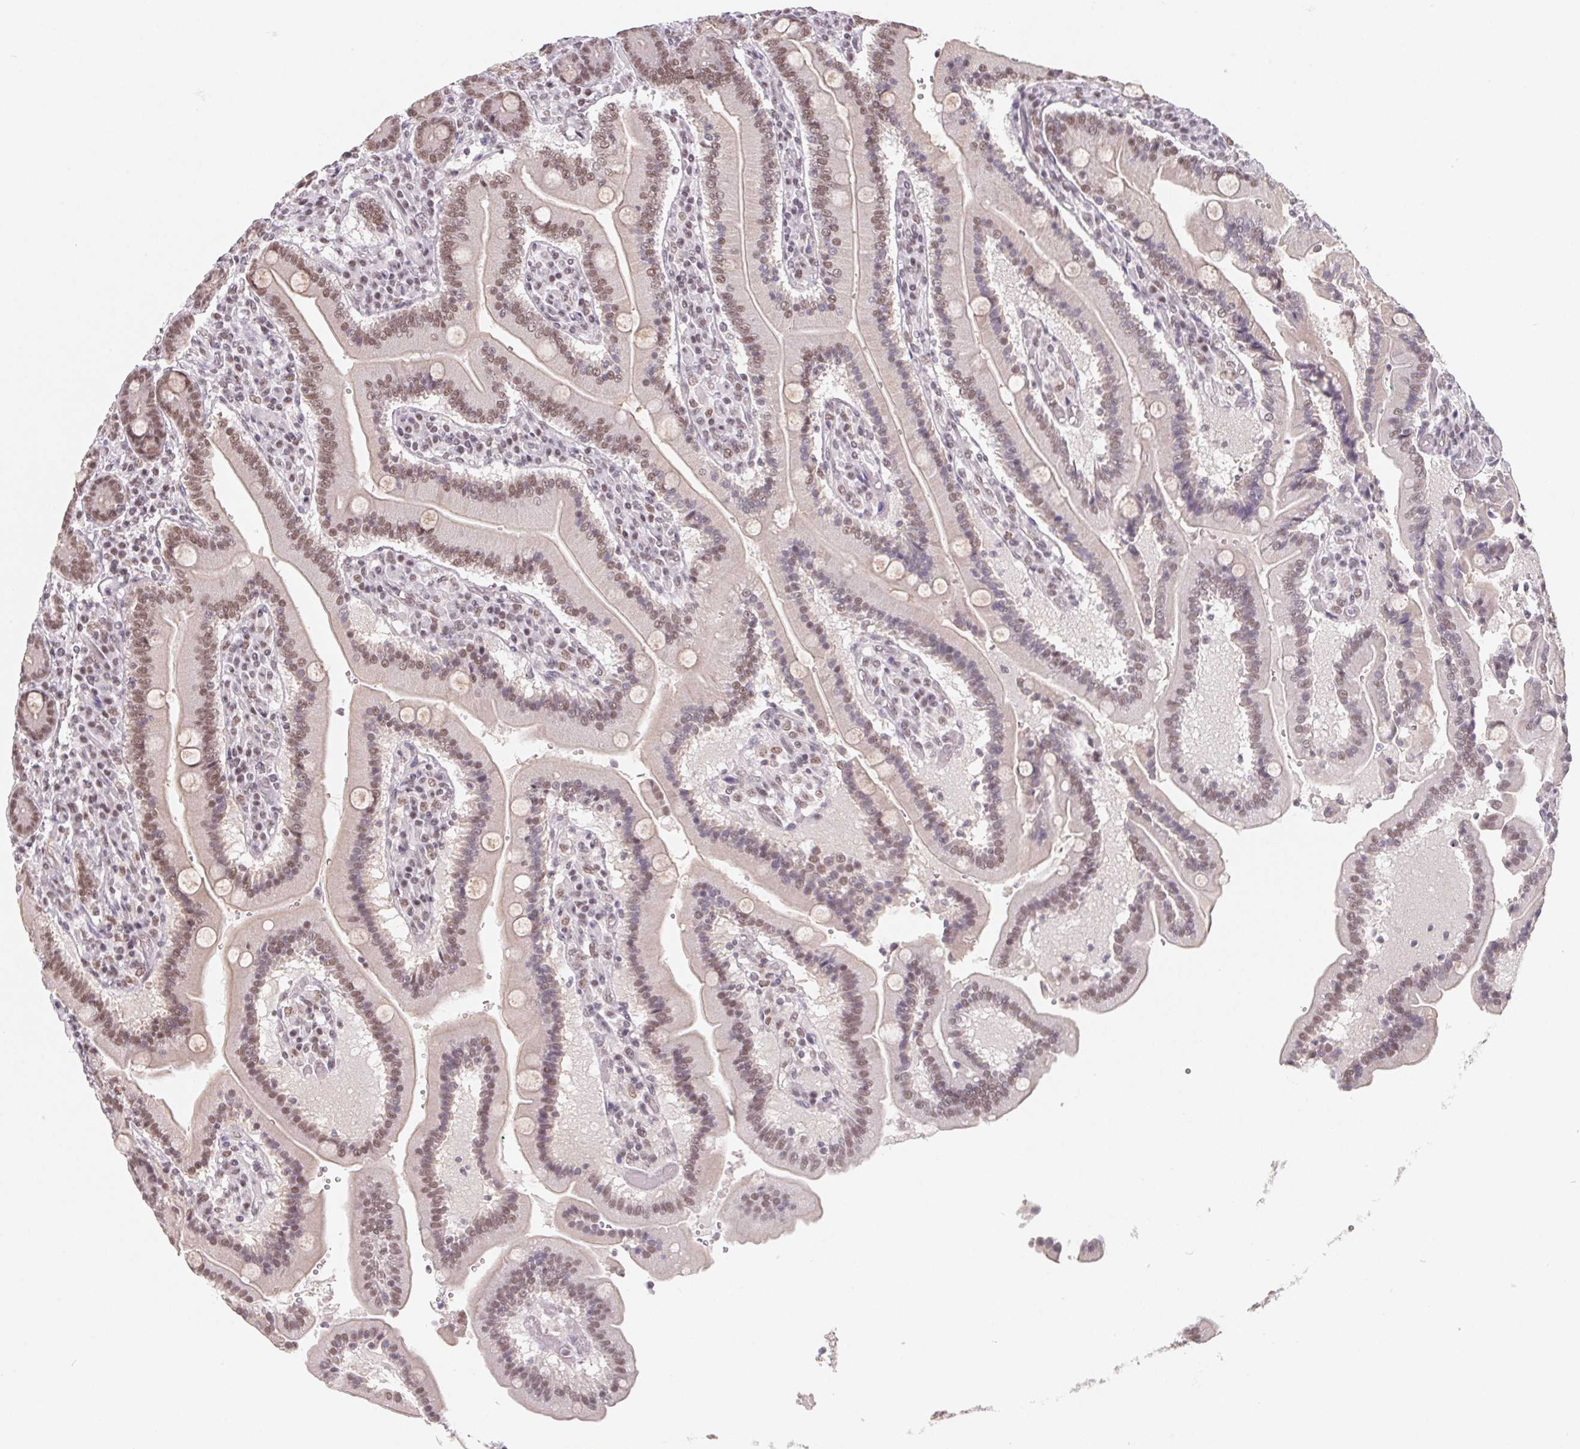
{"staining": {"intensity": "moderate", "quantity": ">75%", "location": "nuclear"}, "tissue": "duodenum", "cell_type": "Glandular cells", "image_type": "normal", "snomed": [{"axis": "morphology", "description": "Normal tissue, NOS"}, {"axis": "topography", "description": "Duodenum"}], "caption": "Normal duodenum was stained to show a protein in brown. There is medium levels of moderate nuclear expression in approximately >75% of glandular cells. The staining was performed using DAB to visualize the protein expression in brown, while the nuclei were stained in blue with hematoxylin (Magnification: 20x).", "gene": "TCERG1", "patient": {"sex": "female", "age": 62}}